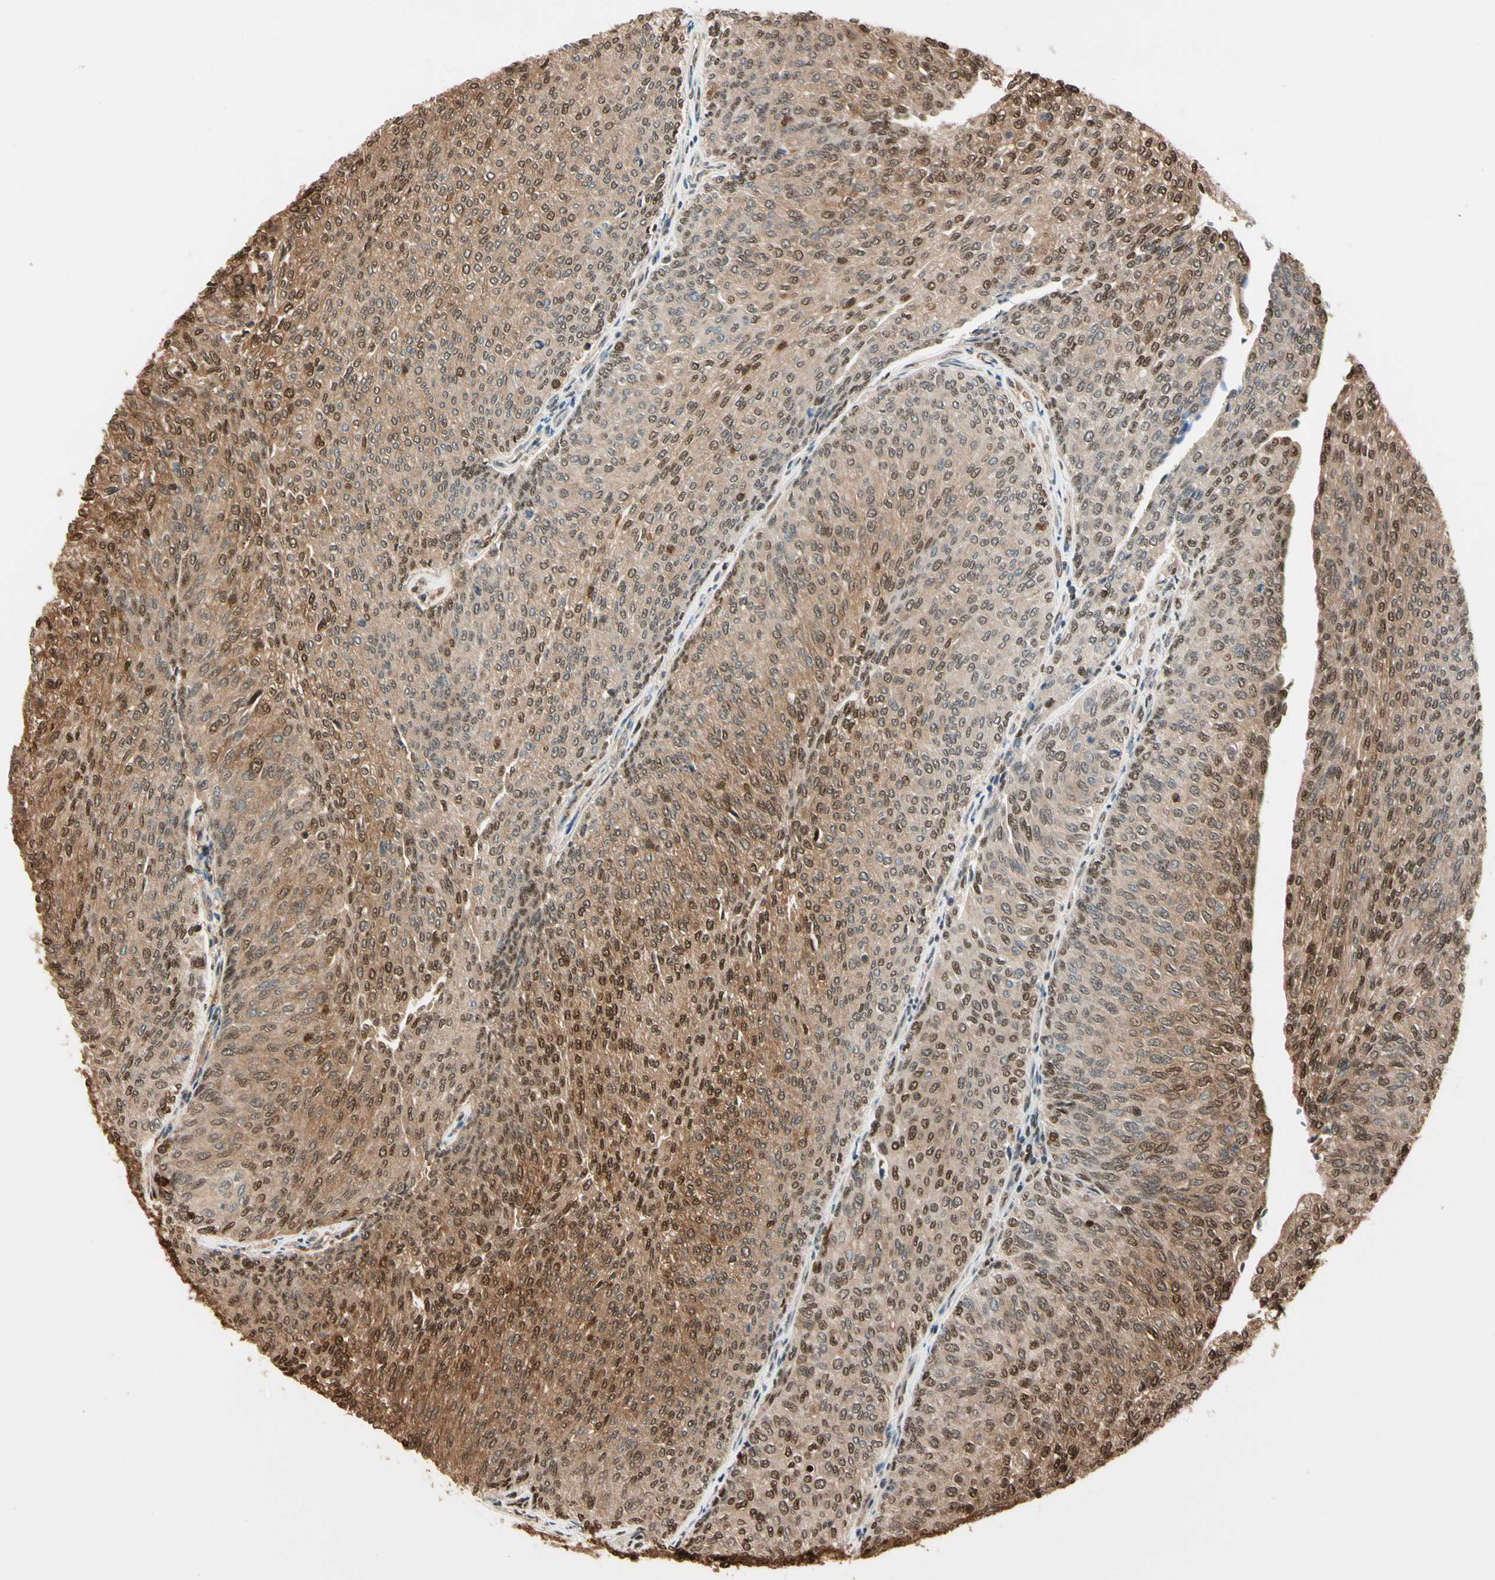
{"staining": {"intensity": "moderate", "quantity": ">75%", "location": "cytoplasmic/membranous,nuclear"}, "tissue": "urothelial cancer", "cell_type": "Tumor cells", "image_type": "cancer", "snomed": [{"axis": "morphology", "description": "Urothelial carcinoma, Low grade"}, {"axis": "topography", "description": "Urinary bladder"}], "caption": "Immunohistochemical staining of human urothelial carcinoma (low-grade) exhibits medium levels of moderate cytoplasmic/membranous and nuclear positivity in about >75% of tumor cells.", "gene": "PNCK", "patient": {"sex": "female", "age": 79}}